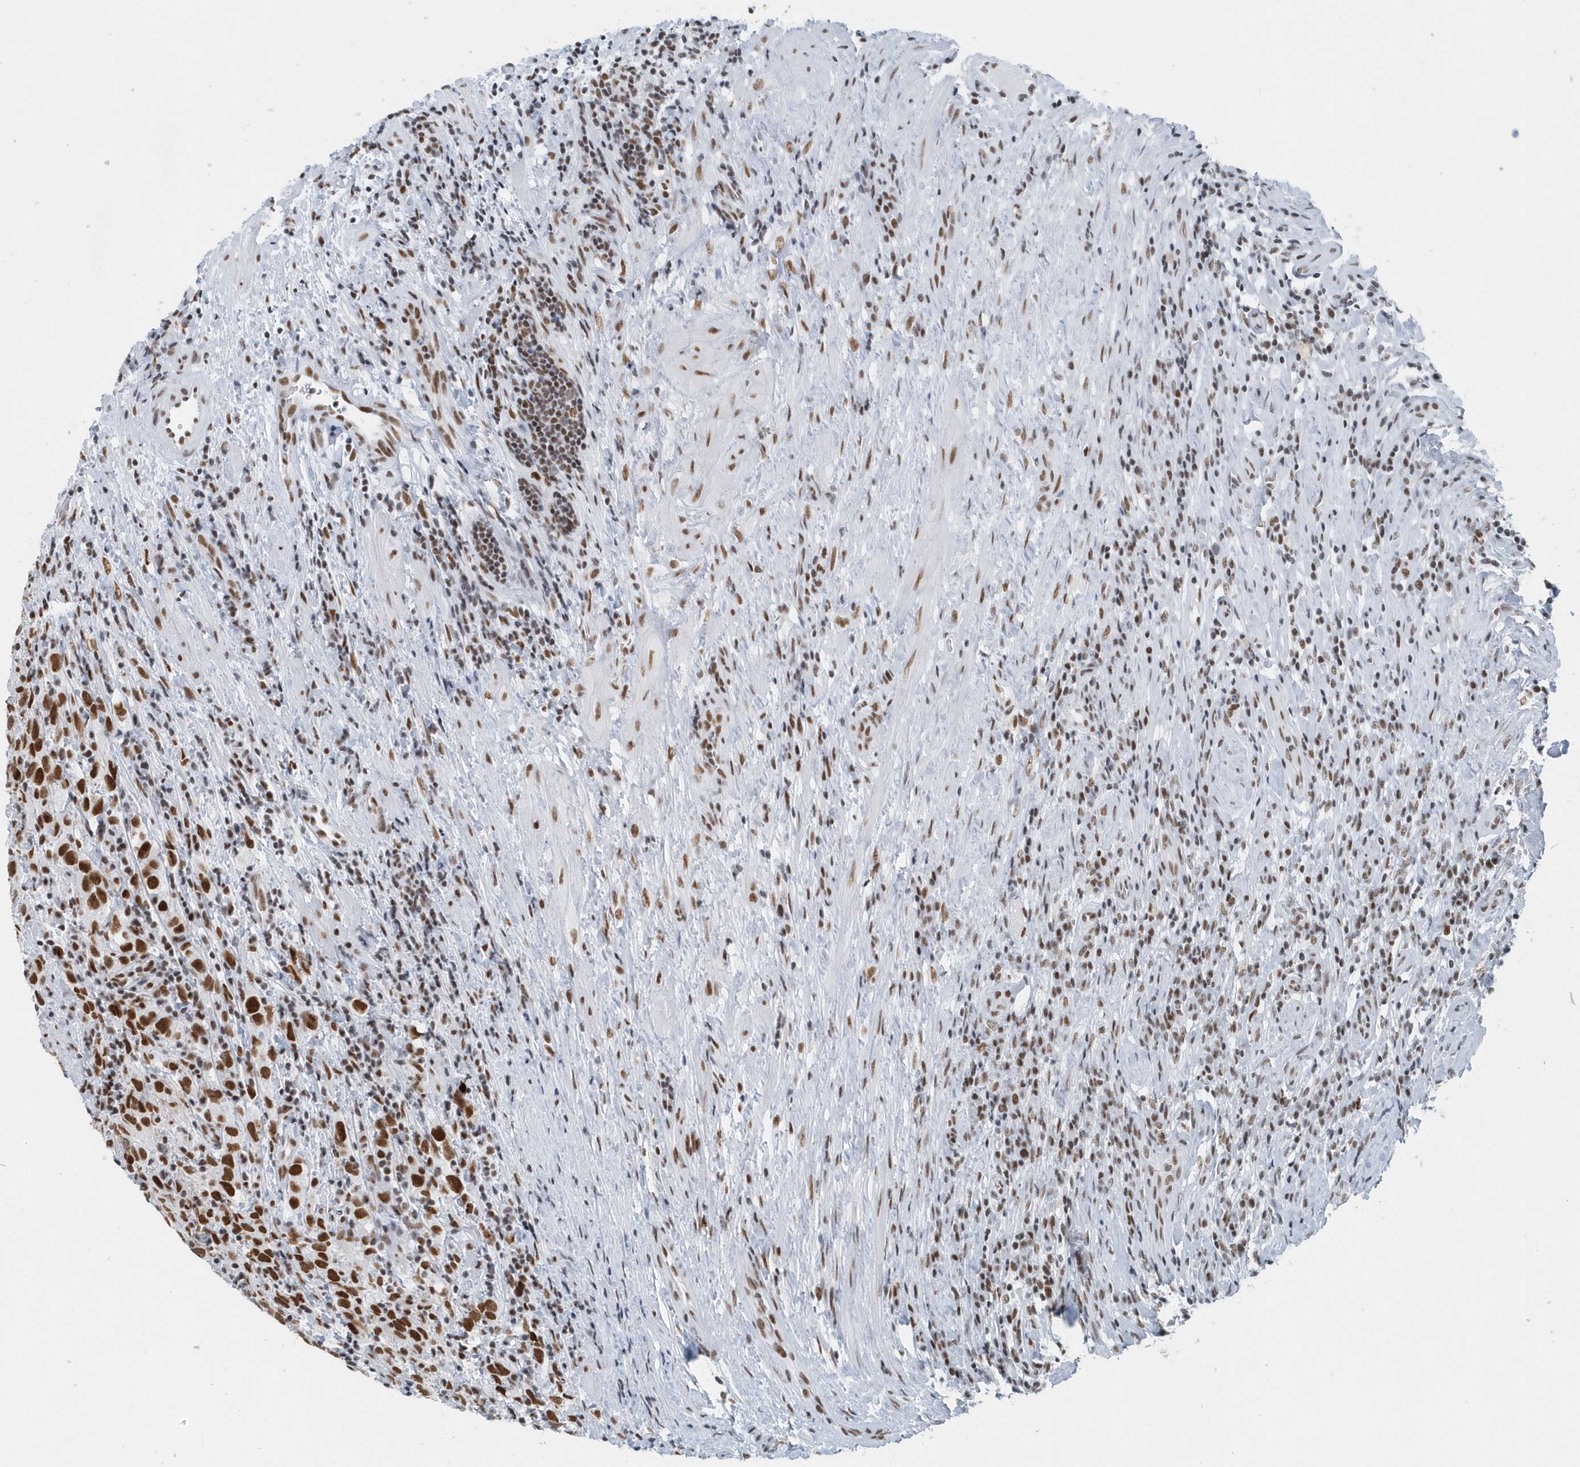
{"staining": {"intensity": "strong", "quantity": ">75%", "location": "nuclear"}, "tissue": "testis cancer", "cell_type": "Tumor cells", "image_type": "cancer", "snomed": [{"axis": "morphology", "description": "Seminoma, NOS"}, {"axis": "morphology", "description": "Carcinoma, Embryonal, NOS"}, {"axis": "topography", "description": "Testis"}], "caption": "Human testis cancer stained with a brown dye demonstrates strong nuclear positive staining in approximately >75% of tumor cells.", "gene": "FIP1L1", "patient": {"sex": "male", "age": 43}}